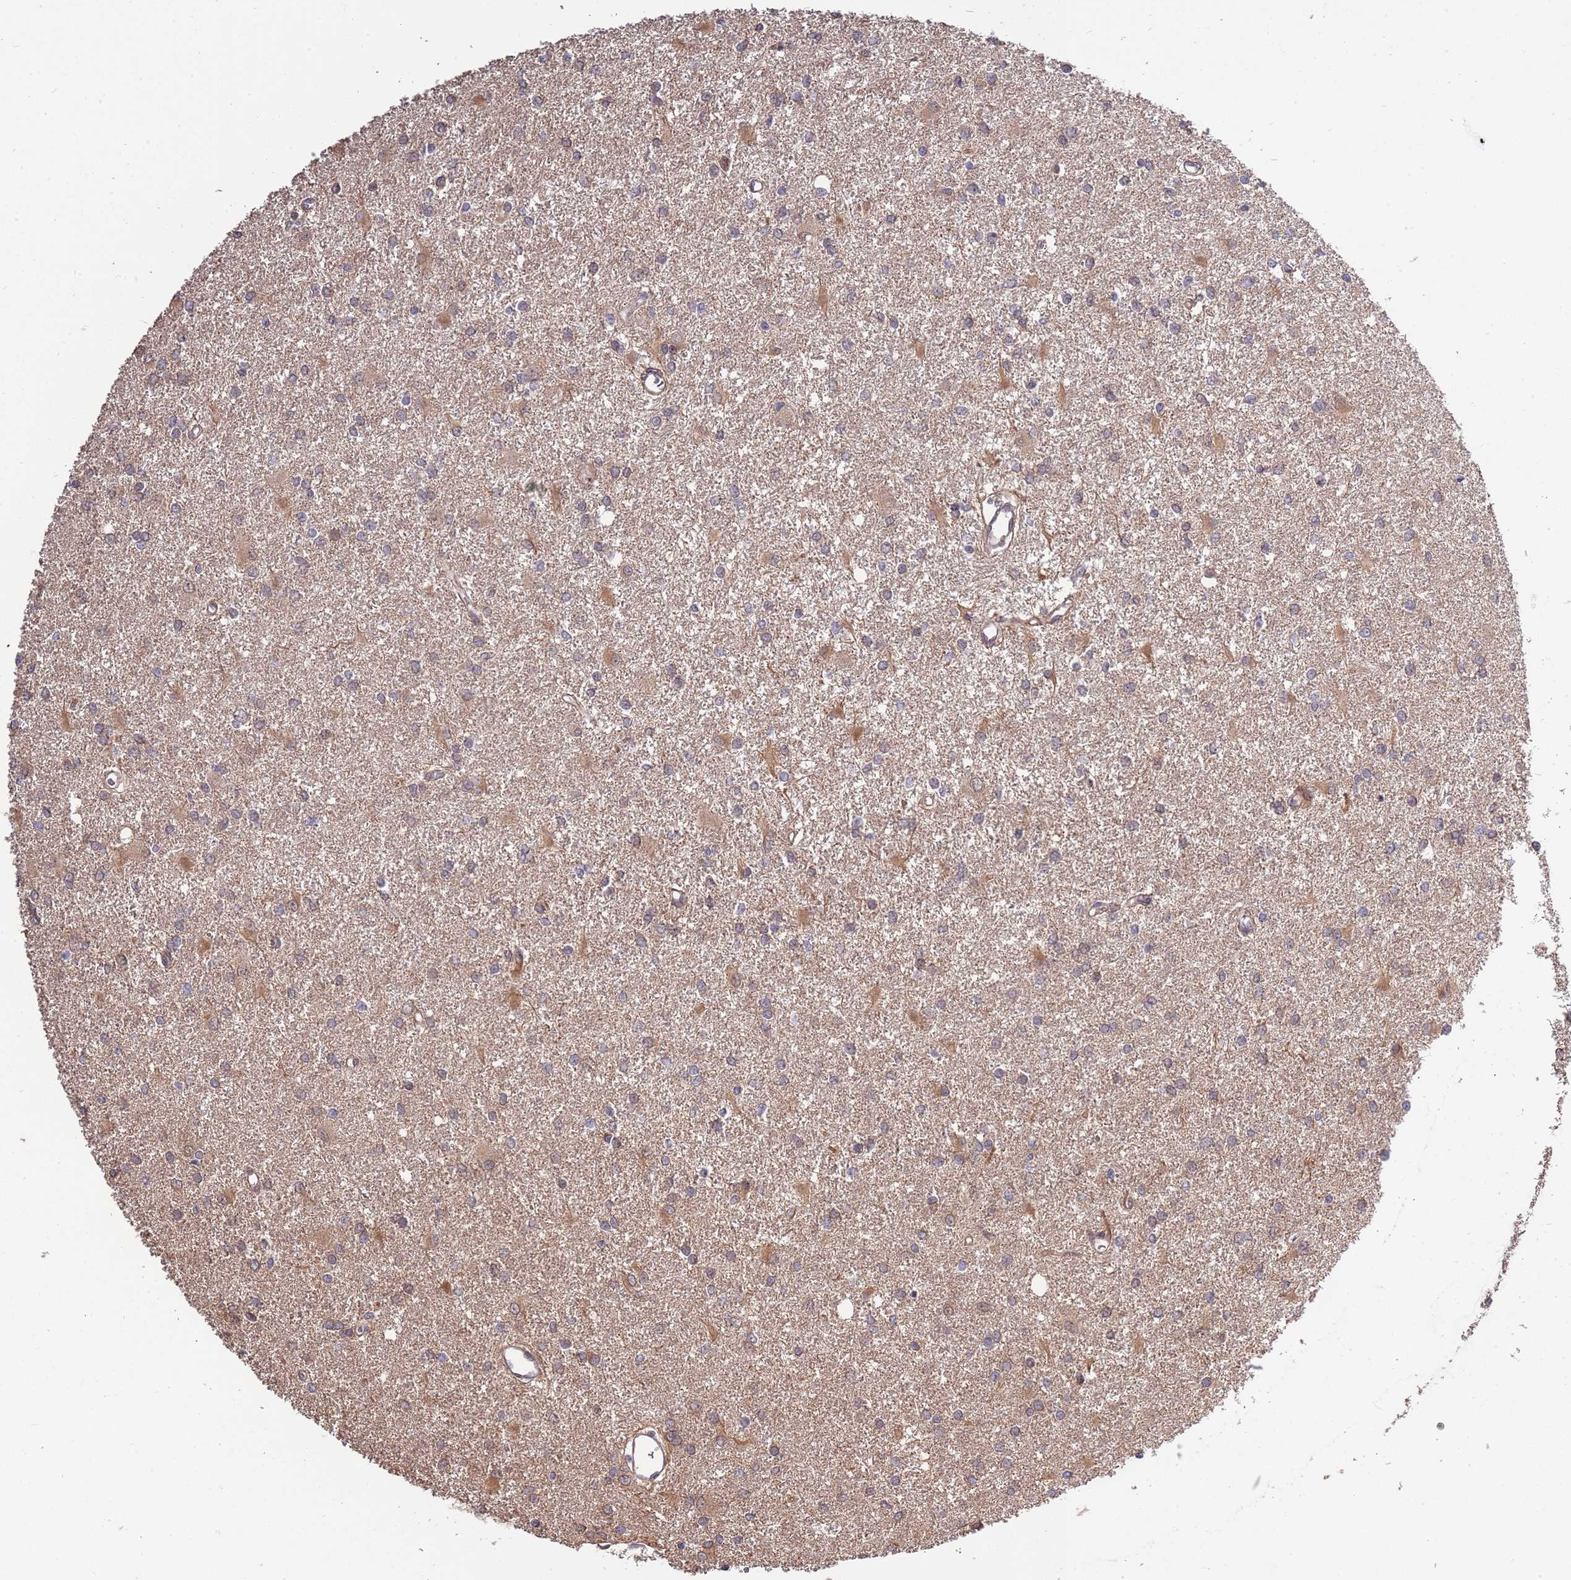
{"staining": {"intensity": "weak", "quantity": "<25%", "location": "cytoplasmic/membranous"}, "tissue": "glioma", "cell_type": "Tumor cells", "image_type": "cancer", "snomed": [{"axis": "morphology", "description": "Glioma, malignant, High grade"}, {"axis": "topography", "description": "Brain"}], "caption": "Immunohistochemistry (IHC) photomicrograph of neoplastic tissue: glioma stained with DAB demonstrates no significant protein positivity in tumor cells. The staining was performed using DAB to visualize the protein expression in brown, while the nuclei were stained in blue with hematoxylin (Magnification: 20x).", "gene": "ZNF665", "patient": {"sex": "female", "age": 50}}